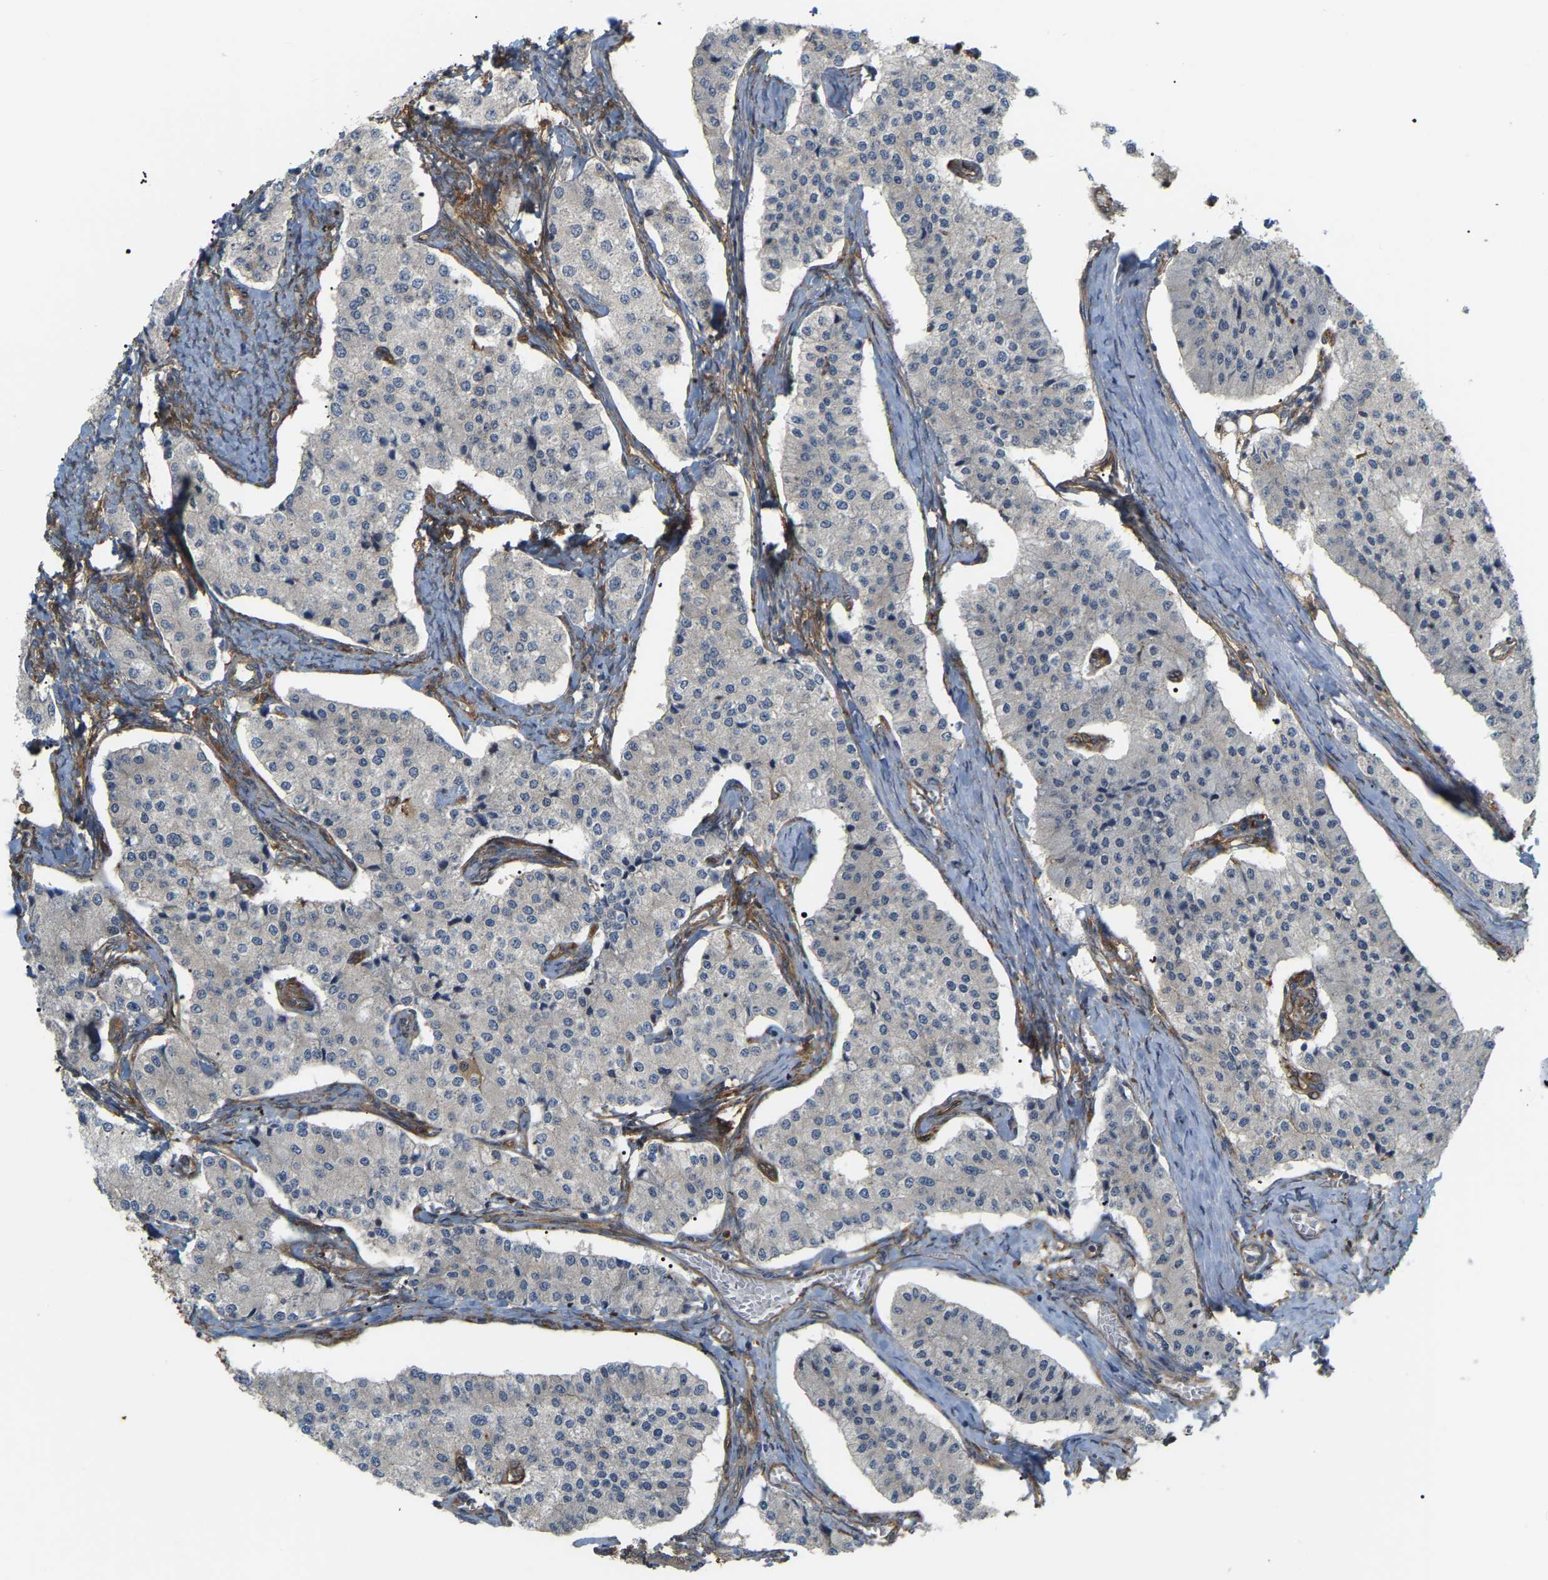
{"staining": {"intensity": "negative", "quantity": "none", "location": "none"}, "tissue": "carcinoid", "cell_type": "Tumor cells", "image_type": "cancer", "snomed": [{"axis": "morphology", "description": "Carcinoid, malignant, NOS"}, {"axis": "topography", "description": "Colon"}], "caption": "A high-resolution photomicrograph shows immunohistochemistry staining of malignant carcinoid, which demonstrates no significant staining in tumor cells. The staining was performed using DAB to visualize the protein expression in brown, while the nuclei were stained in blue with hematoxylin (Magnification: 20x).", "gene": "PICALM", "patient": {"sex": "female", "age": 52}}